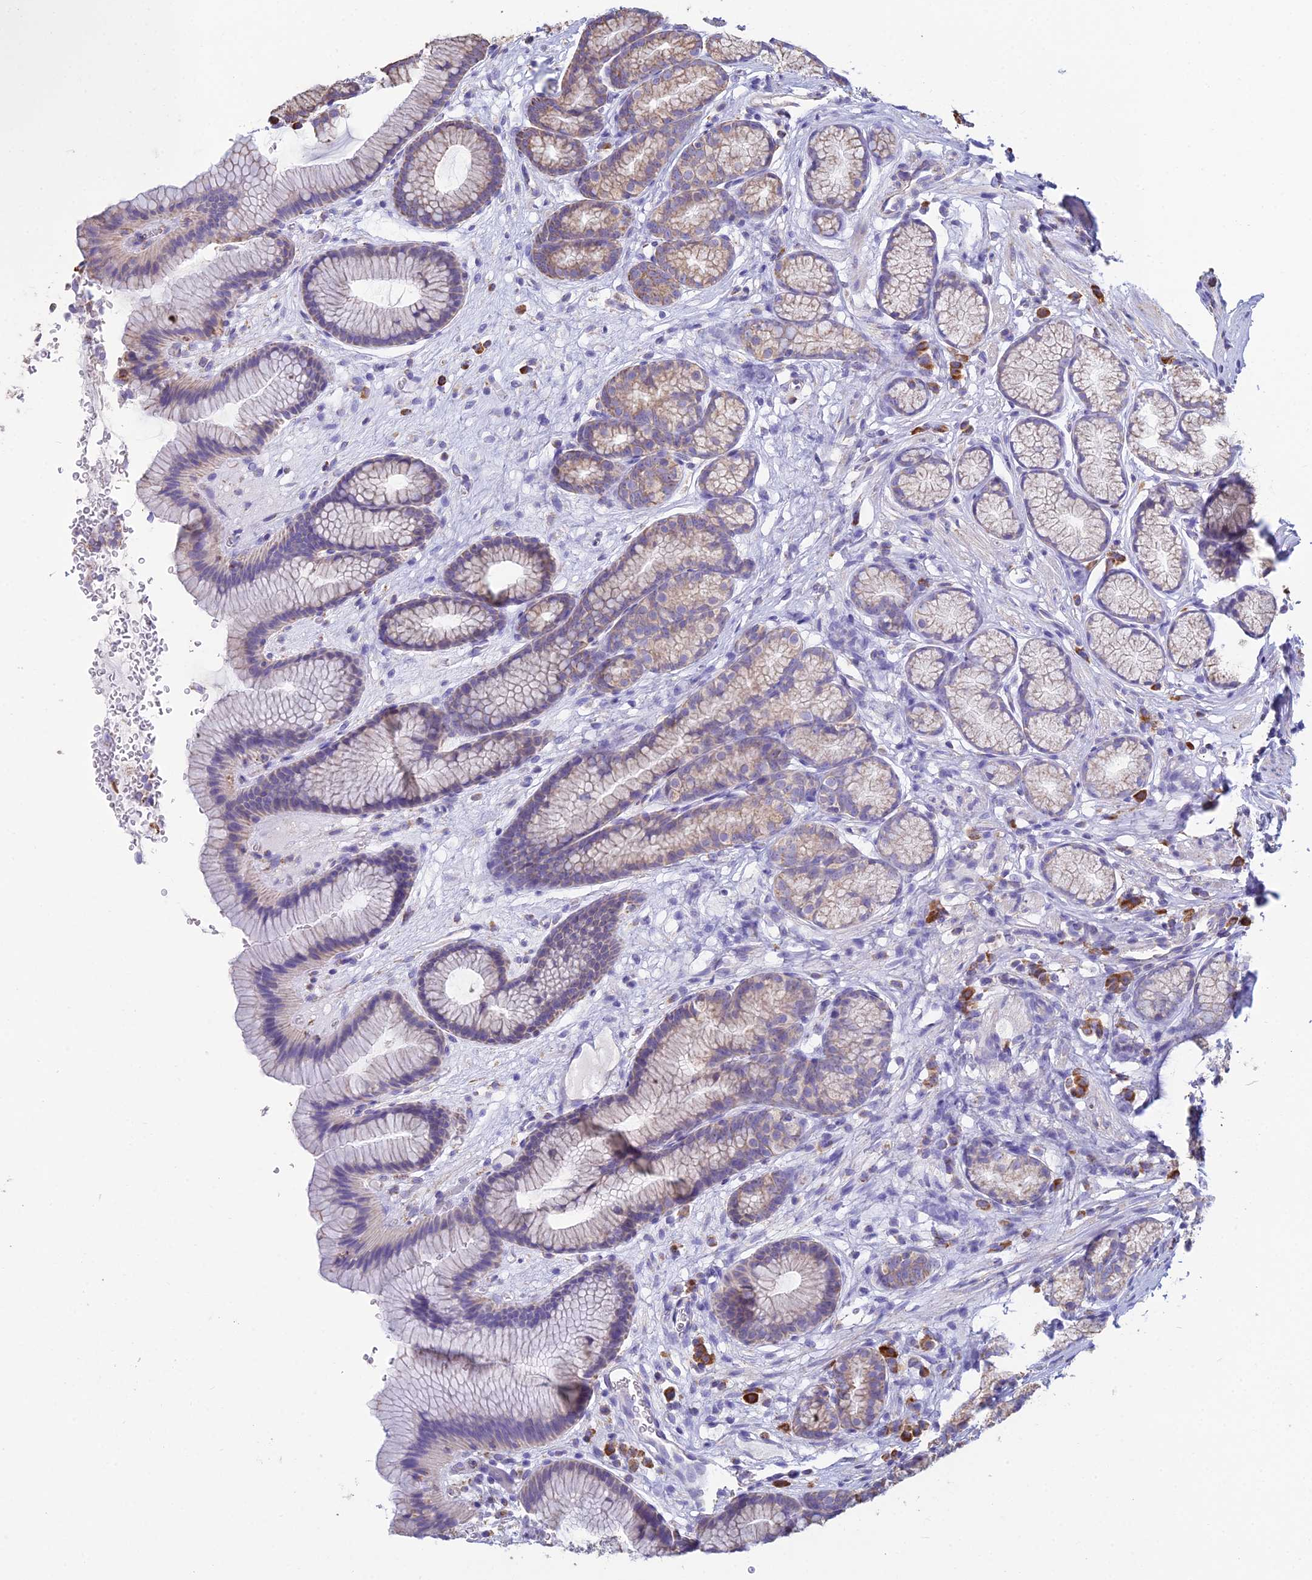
{"staining": {"intensity": "moderate", "quantity": "25%-75%", "location": "cytoplasmic/membranous"}, "tissue": "stomach", "cell_type": "Glandular cells", "image_type": "normal", "snomed": [{"axis": "morphology", "description": "Normal tissue, NOS"}, {"axis": "topography", "description": "Stomach"}], "caption": "DAB (3,3'-diaminobenzidine) immunohistochemical staining of unremarkable human stomach reveals moderate cytoplasmic/membranous protein staining in about 25%-75% of glandular cells.", "gene": "OR2W3", "patient": {"sex": "male", "age": 42}}